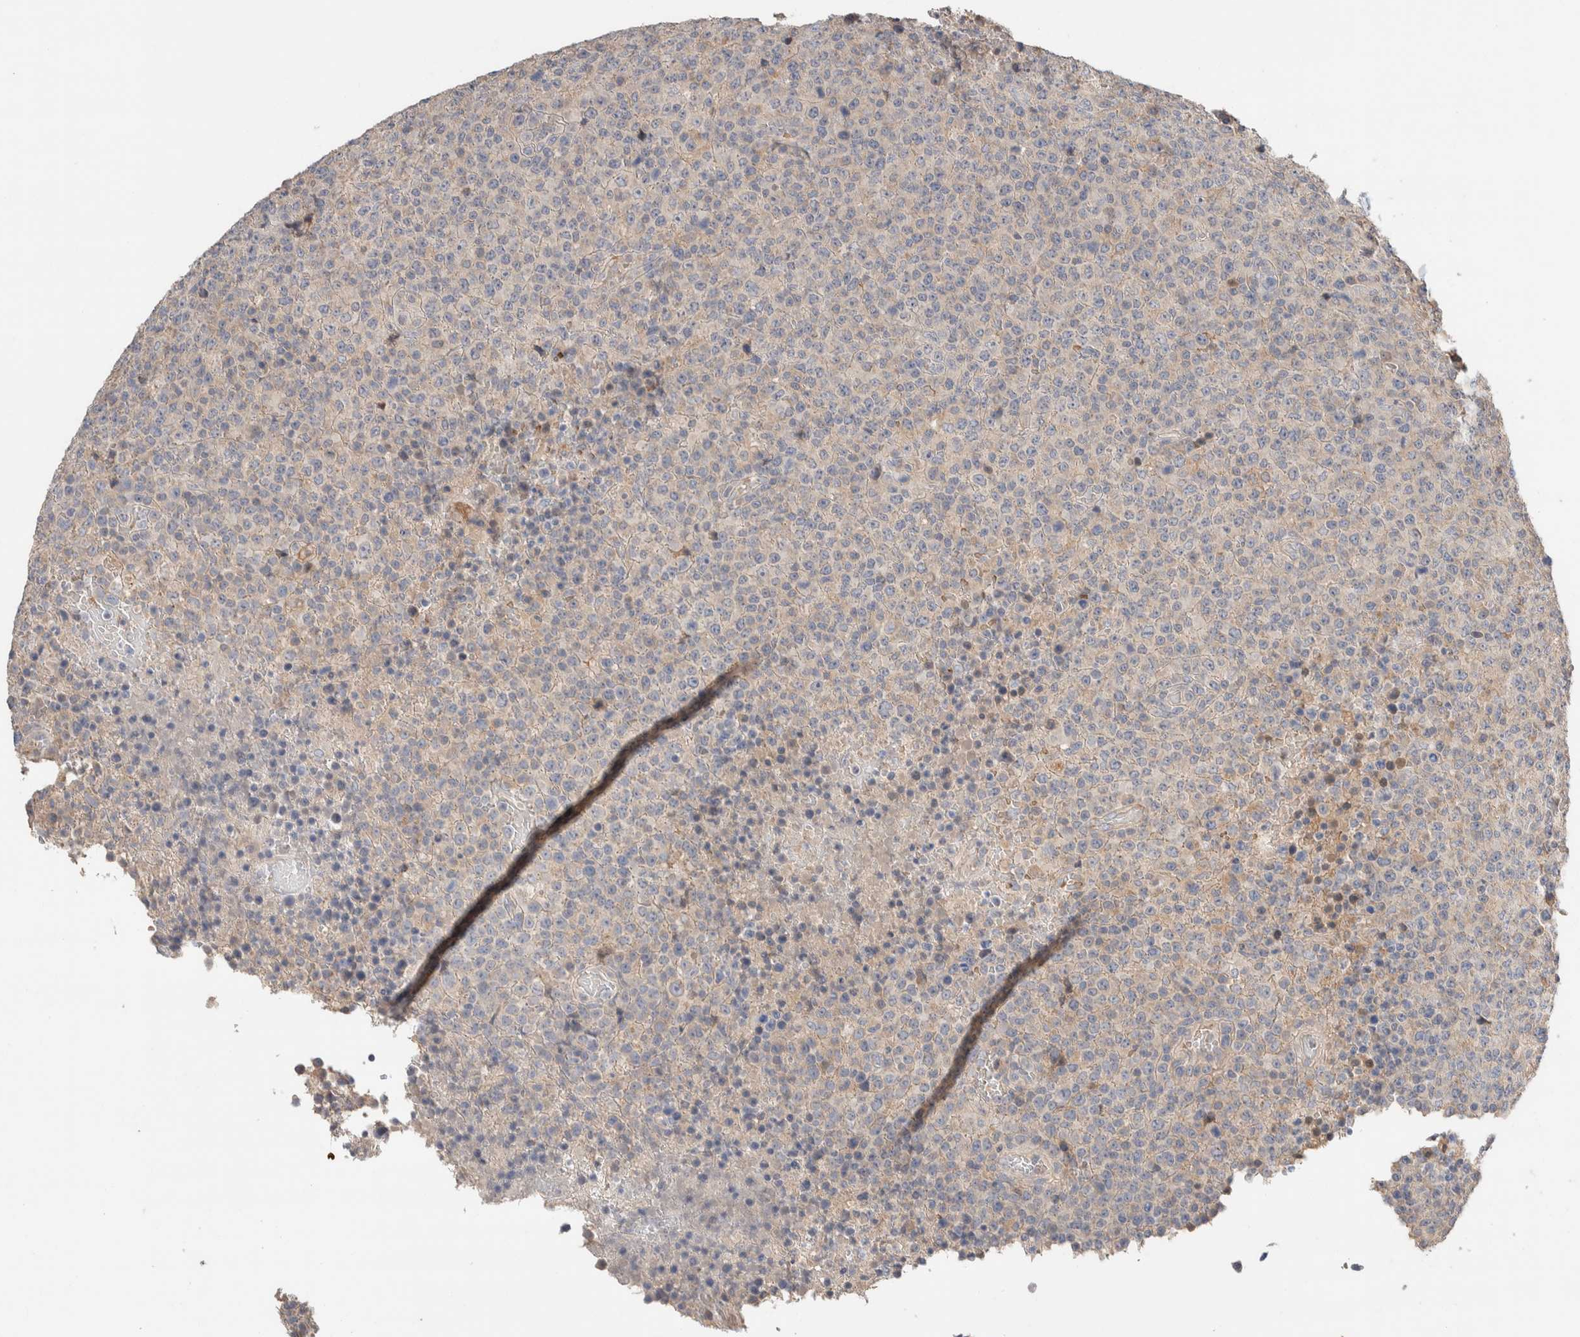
{"staining": {"intensity": "negative", "quantity": "none", "location": "none"}, "tissue": "lymphoma", "cell_type": "Tumor cells", "image_type": "cancer", "snomed": [{"axis": "morphology", "description": "Malignant lymphoma, non-Hodgkin's type, High grade"}, {"axis": "topography", "description": "Lymph node"}], "caption": "Immunohistochemistry (IHC) image of high-grade malignant lymphoma, non-Hodgkin's type stained for a protein (brown), which reveals no staining in tumor cells.", "gene": "WDR91", "patient": {"sex": "male", "age": 13}}